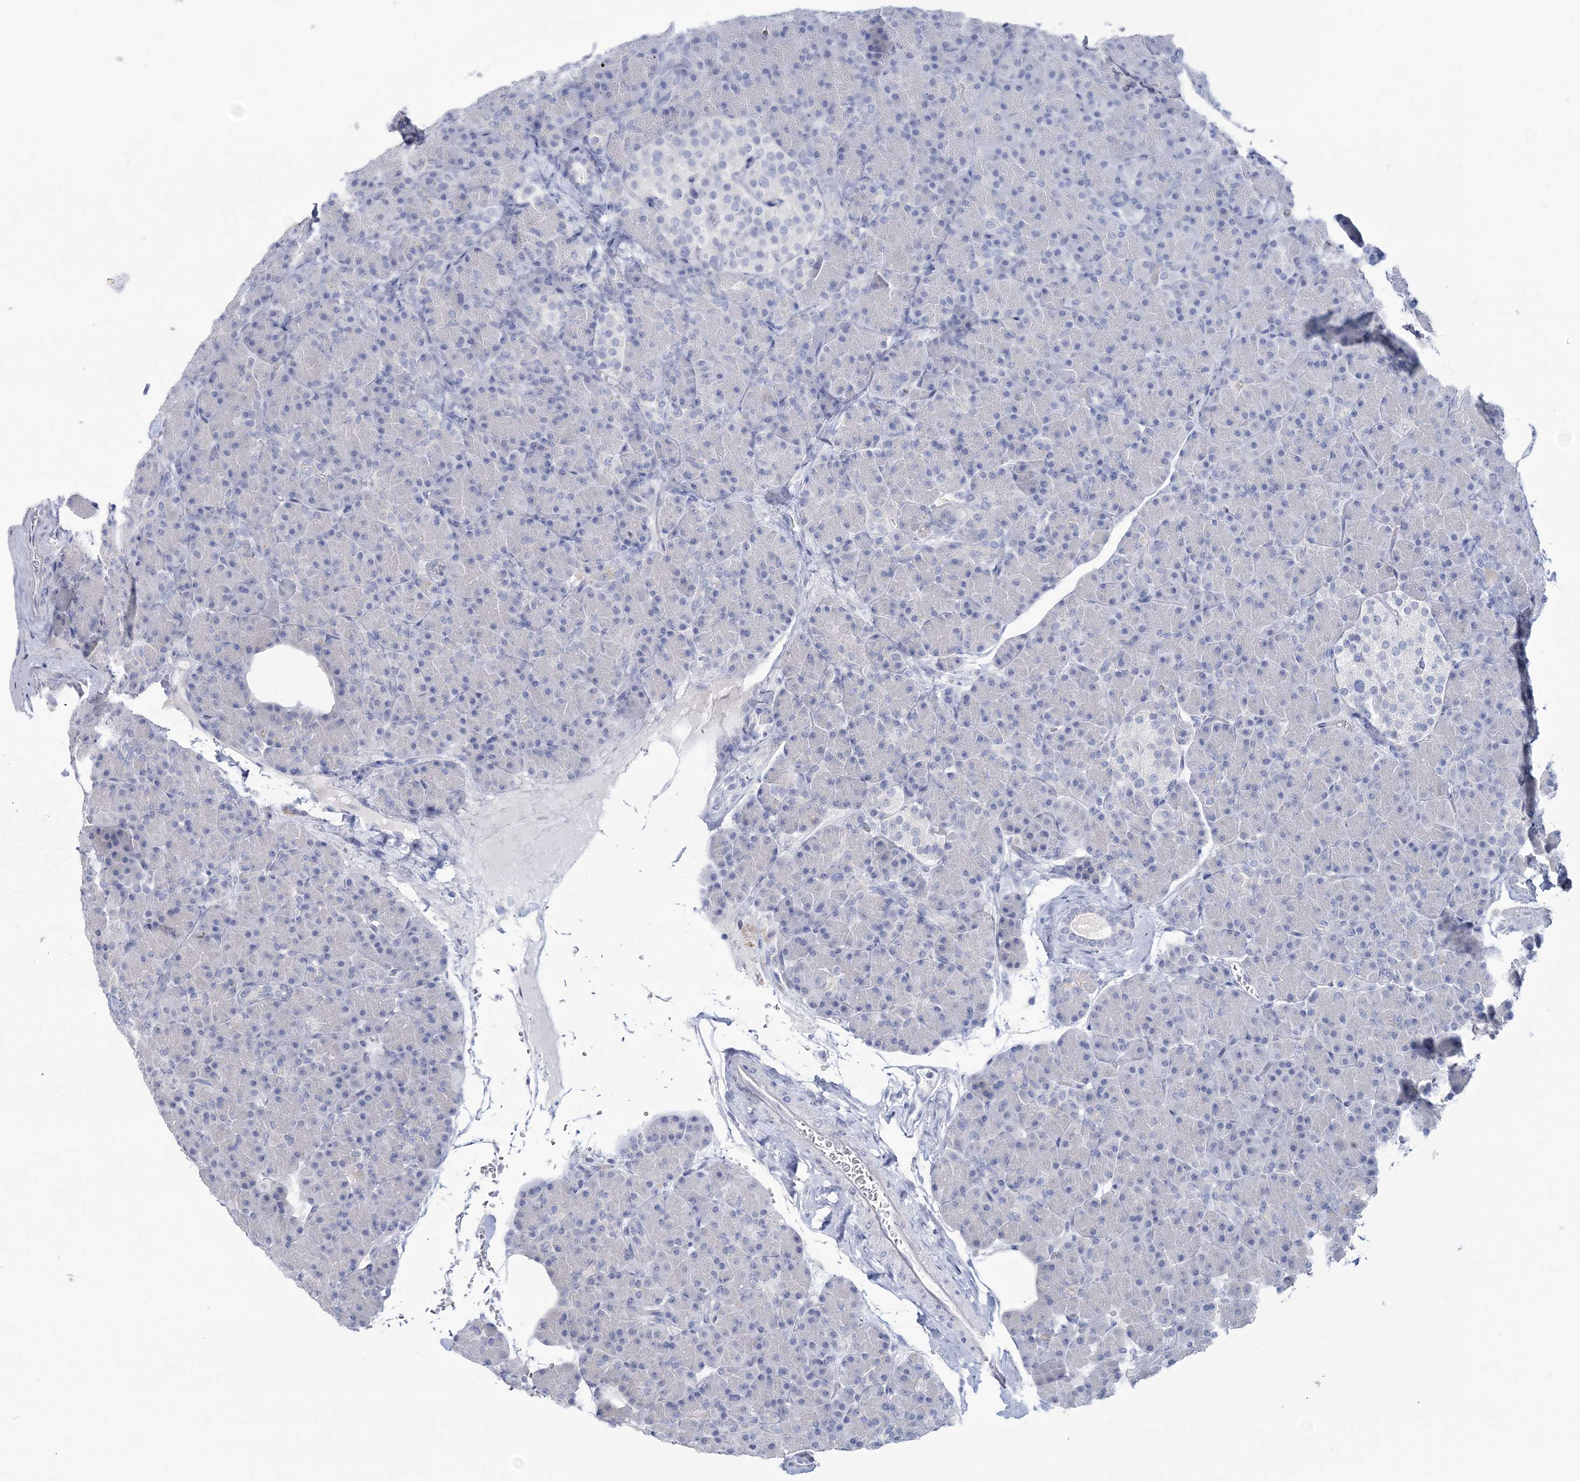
{"staining": {"intensity": "negative", "quantity": "none", "location": "none"}, "tissue": "pancreas", "cell_type": "Exocrine glandular cells", "image_type": "normal", "snomed": [{"axis": "morphology", "description": "Normal tissue, NOS"}, {"axis": "topography", "description": "Pancreas"}], "caption": "Histopathology image shows no protein staining in exocrine glandular cells of benign pancreas.", "gene": "CYP3A4", "patient": {"sex": "female", "age": 43}}